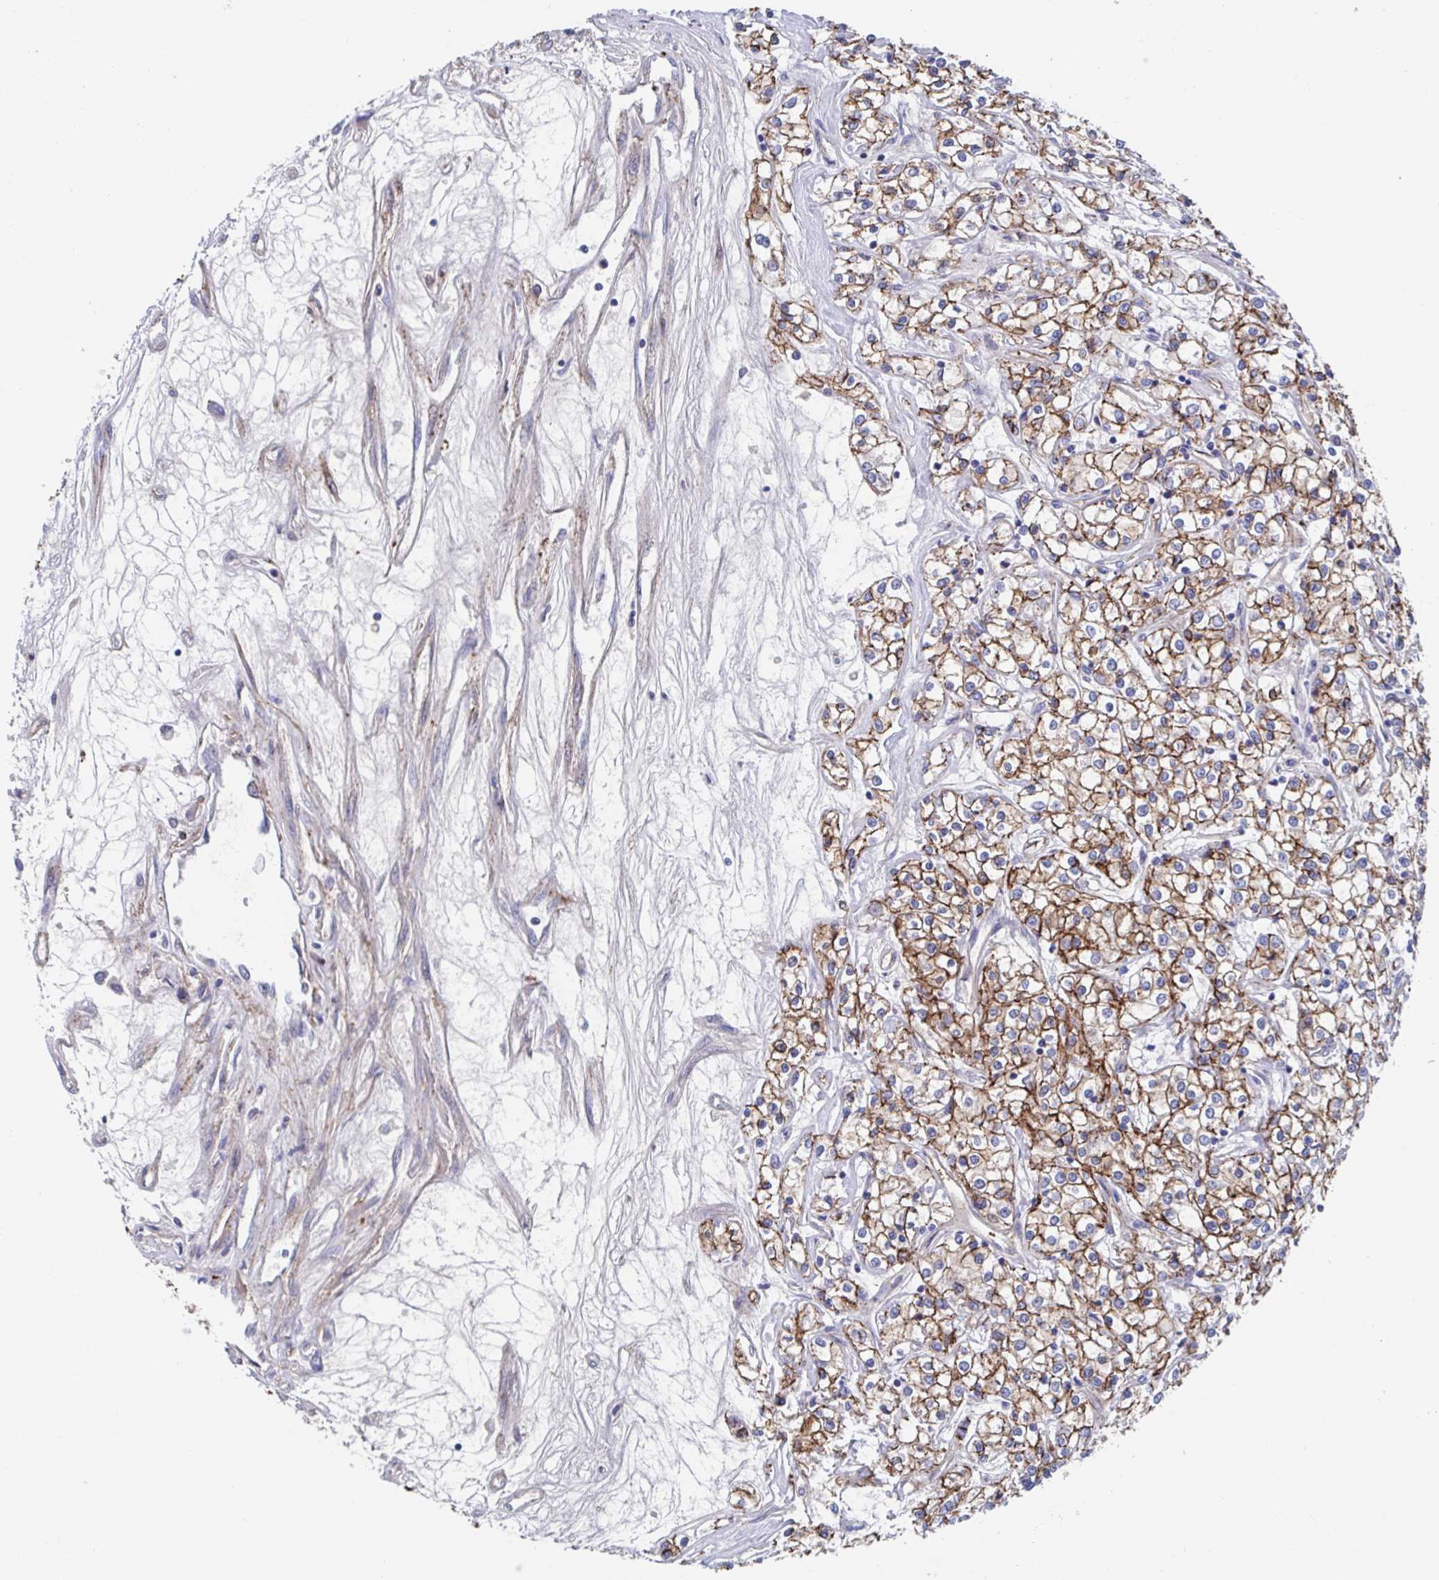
{"staining": {"intensity": "moderate", "quantity": "25%-75%", "location": "cytoplasmic/membranous"}, "tissue": "renal cancer", "cell_type": "Tumor cells", "image_type": "cancer", "snomed": [{"axis": "morphology", "description": "Adenocarcinoma, NOS"}, {"axis": "topography", "description": "Kidney"}], "caption": "A brown stain highlights moderate cytoplasmic/membranous expression of a protein in adenocarcinoma (renal) tumor cells. (DAB (3,3'-diaminobenzidine) IHC with brightfield microscopy, high magnification).", "gene": "CDH2", "patient": {"sex": "female", "age": 59}}